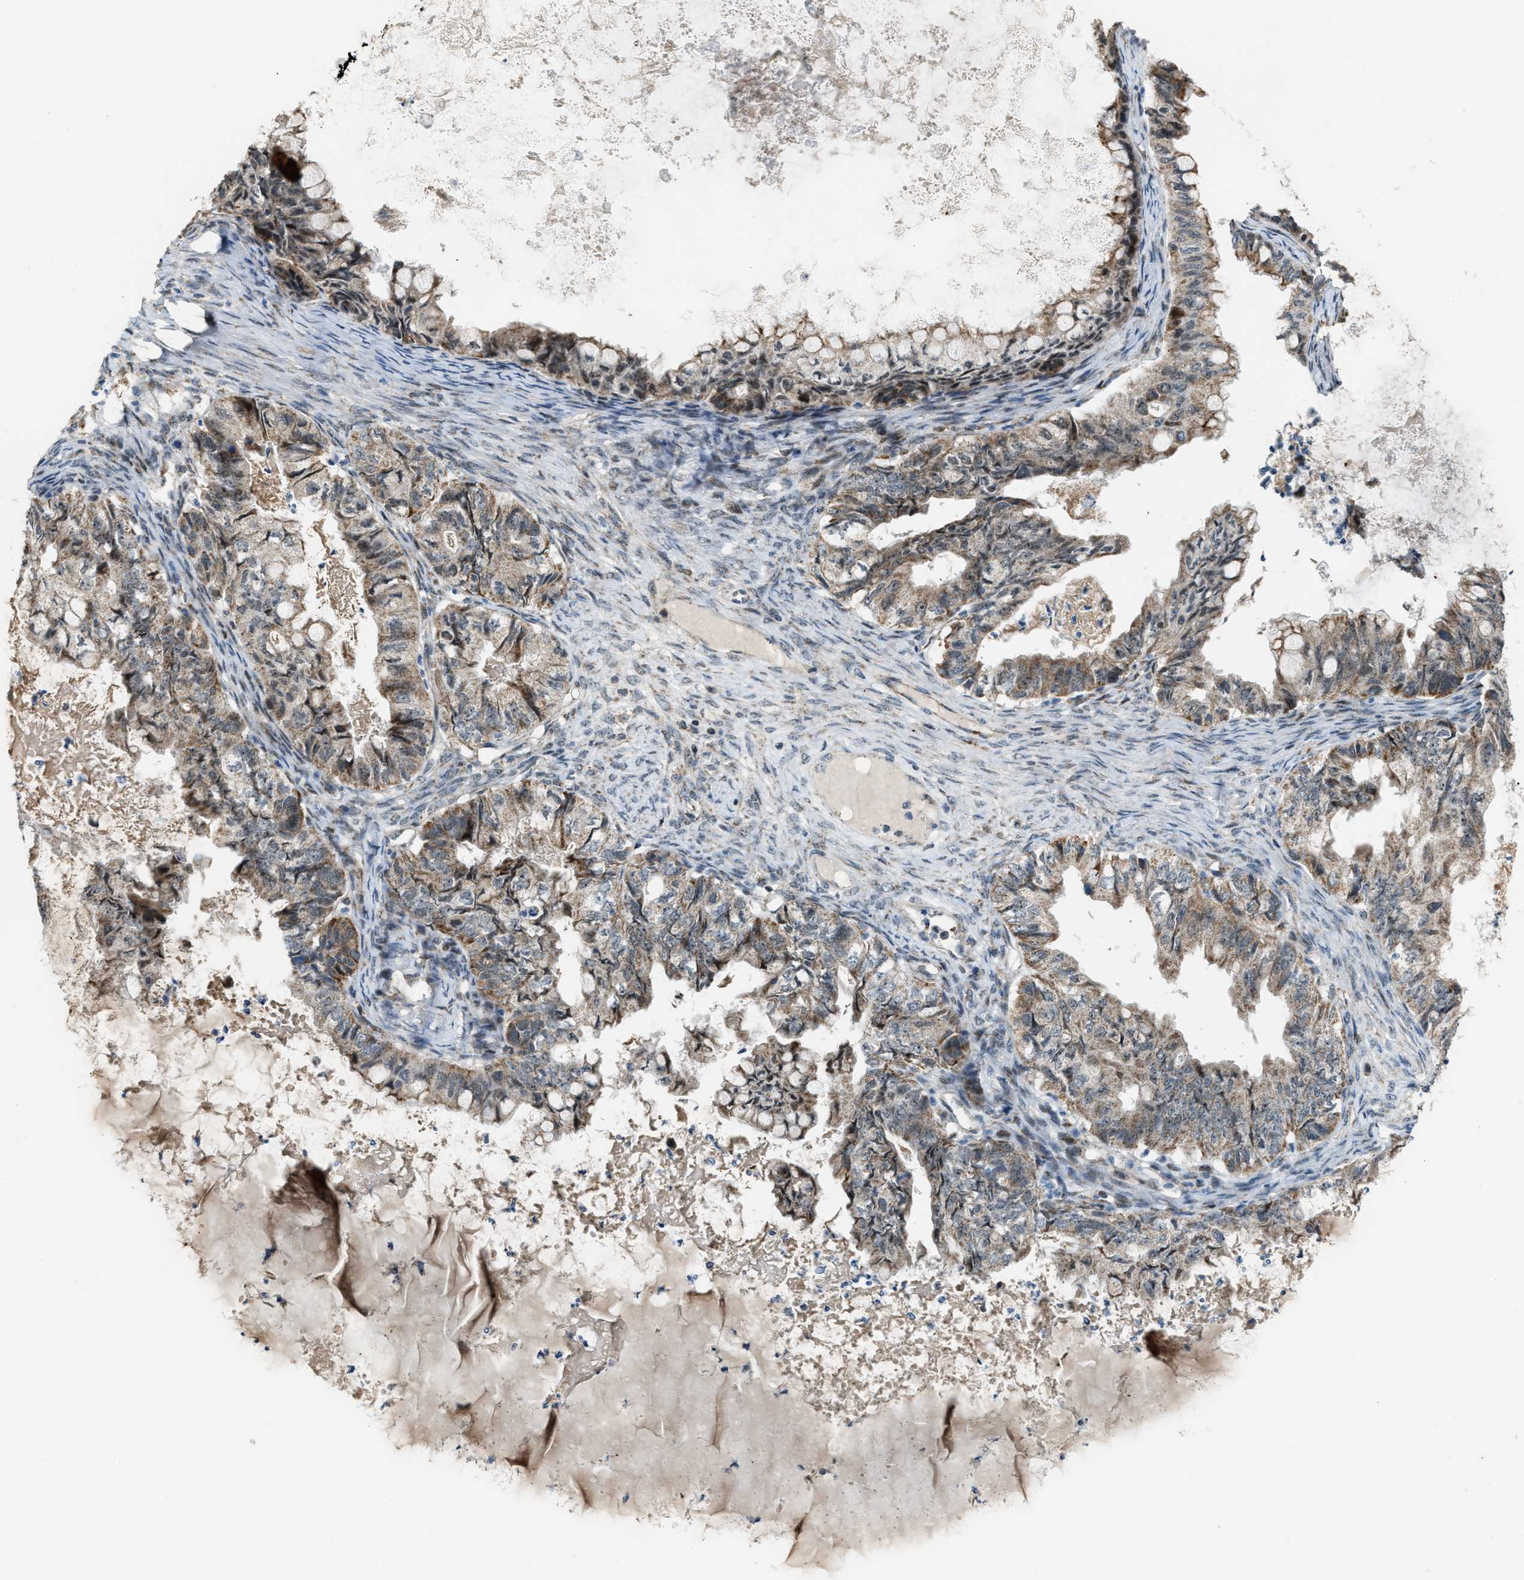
{"staining": {"intensity": "moderate", "quantity": ">75%", "location": "cytoplasmic/membranous"}, "tissue": "ovarian cancer", "cell_type": "Tumor cells", "image_type": "cancer", "snomed": [{"axis": "morphology", "description": "Cystadenocarcinoma, mucinous, NOS"}, {"axis": "topography", "description": "Ovary"}], "caption": "Ovarian mucinous cystadenocarcinoma stained with immunohistochemistry shows moderate cytoplasmic/membranous staining in about >75% of tumor cells. The protein of interest is stained brown, and the nuclei are stained in blue (DAB IHC with brightfield microscopy, high magnification).", "gene": "CHN2", "patient": {"sex": "female", "age": 80}}